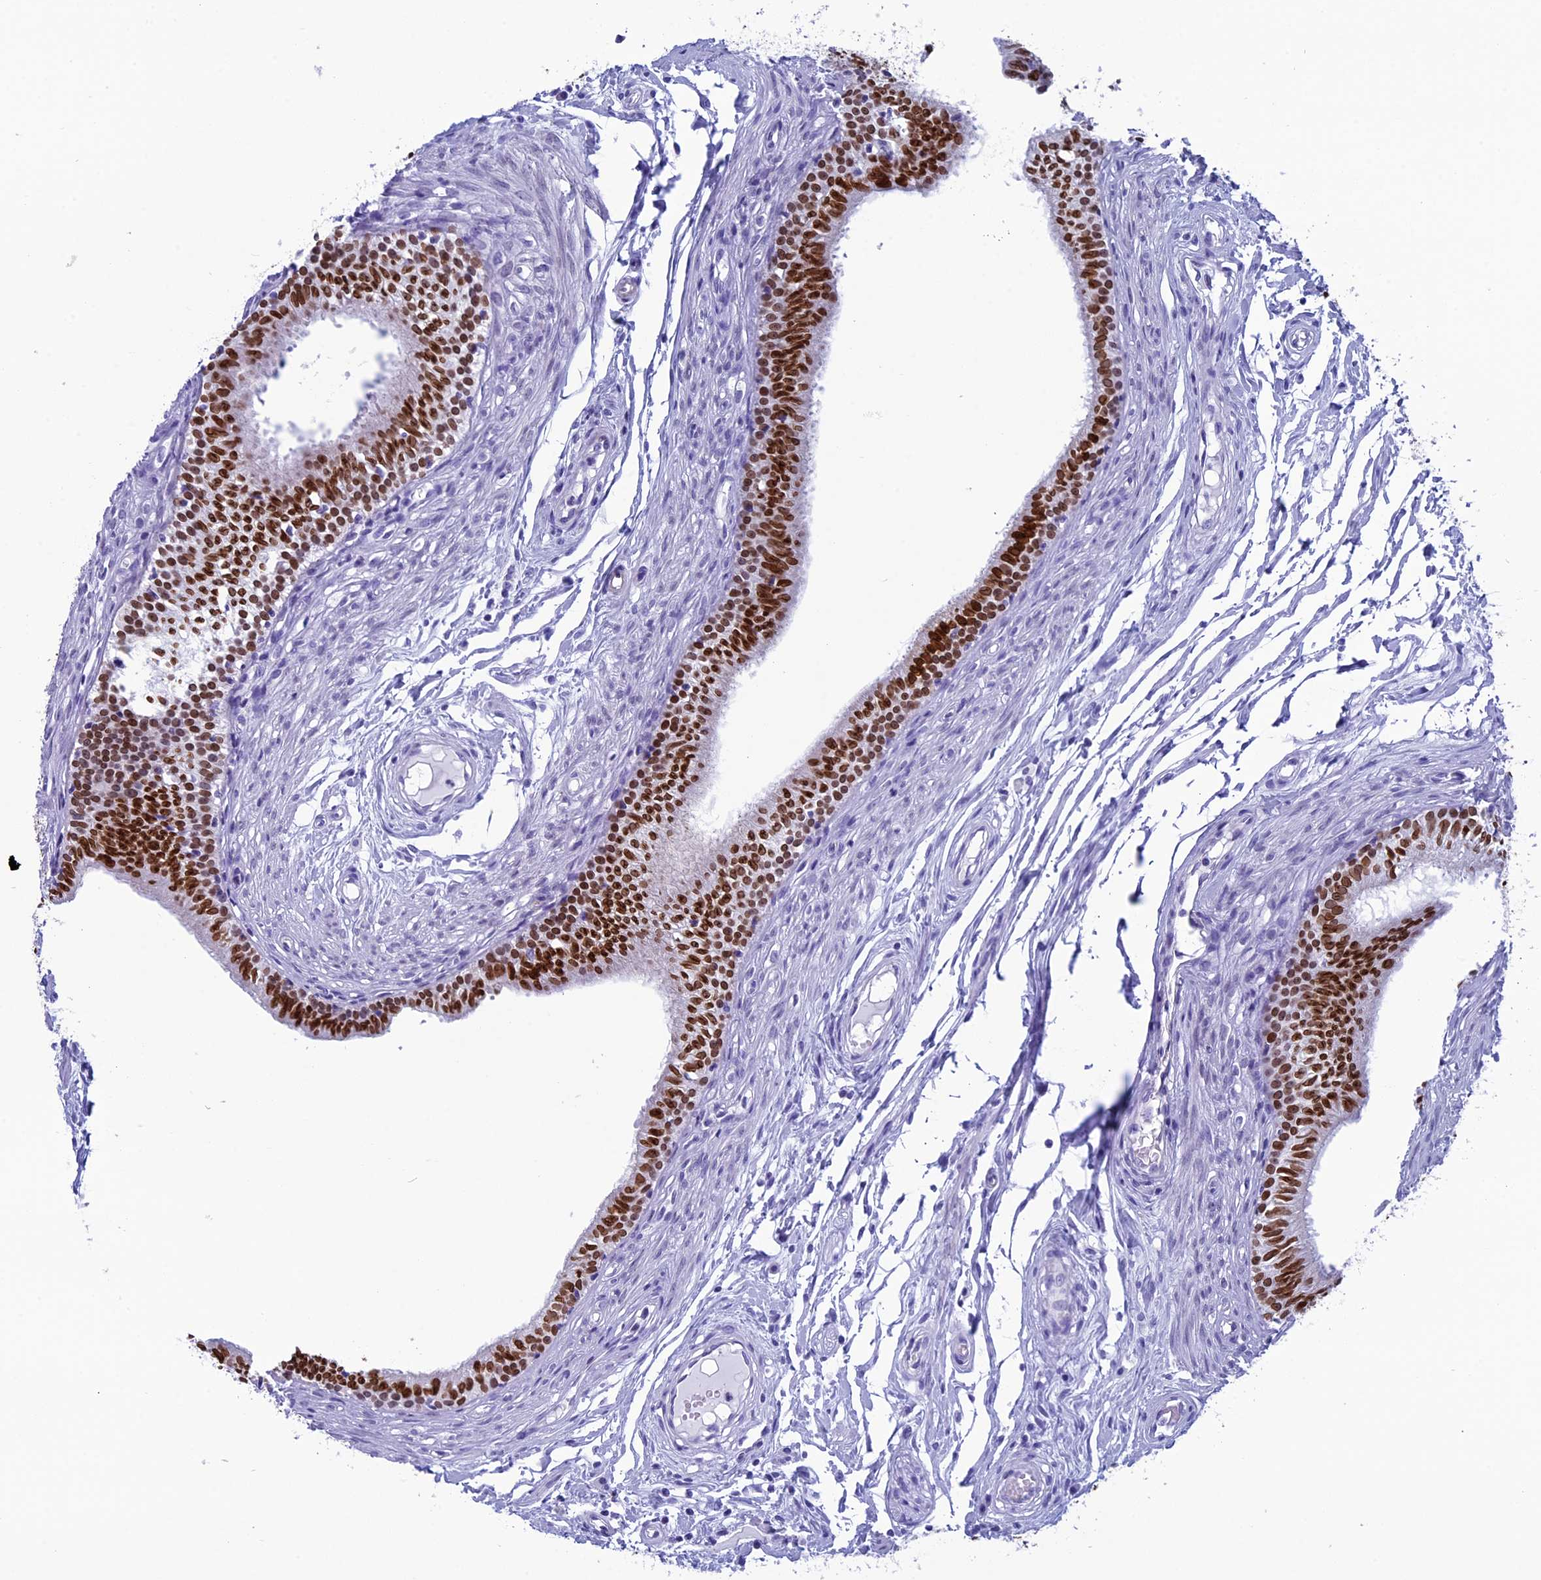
{"staining": {"intensity": "strong", "quantity": ">75%", "location": "nuclear"}, "tissue": "epididymis", "cell_type": "Glandular cells", "image_type": "normal", "snomed": [{"axis": "morphology", "description": "Normal tissue, NOS"}, {"axis": "topography", "description": "Epididymis, spermatic cord, NOS"}], "caption": "Glandular cells display high levels of strong nuclear positivity in approximately >75% of cells in normal epididymis. The protein is shown in brown color, while the nuclei are stained blue.", "gene": "FAM169A", "patient": {"sex": "male", "age": 22}}